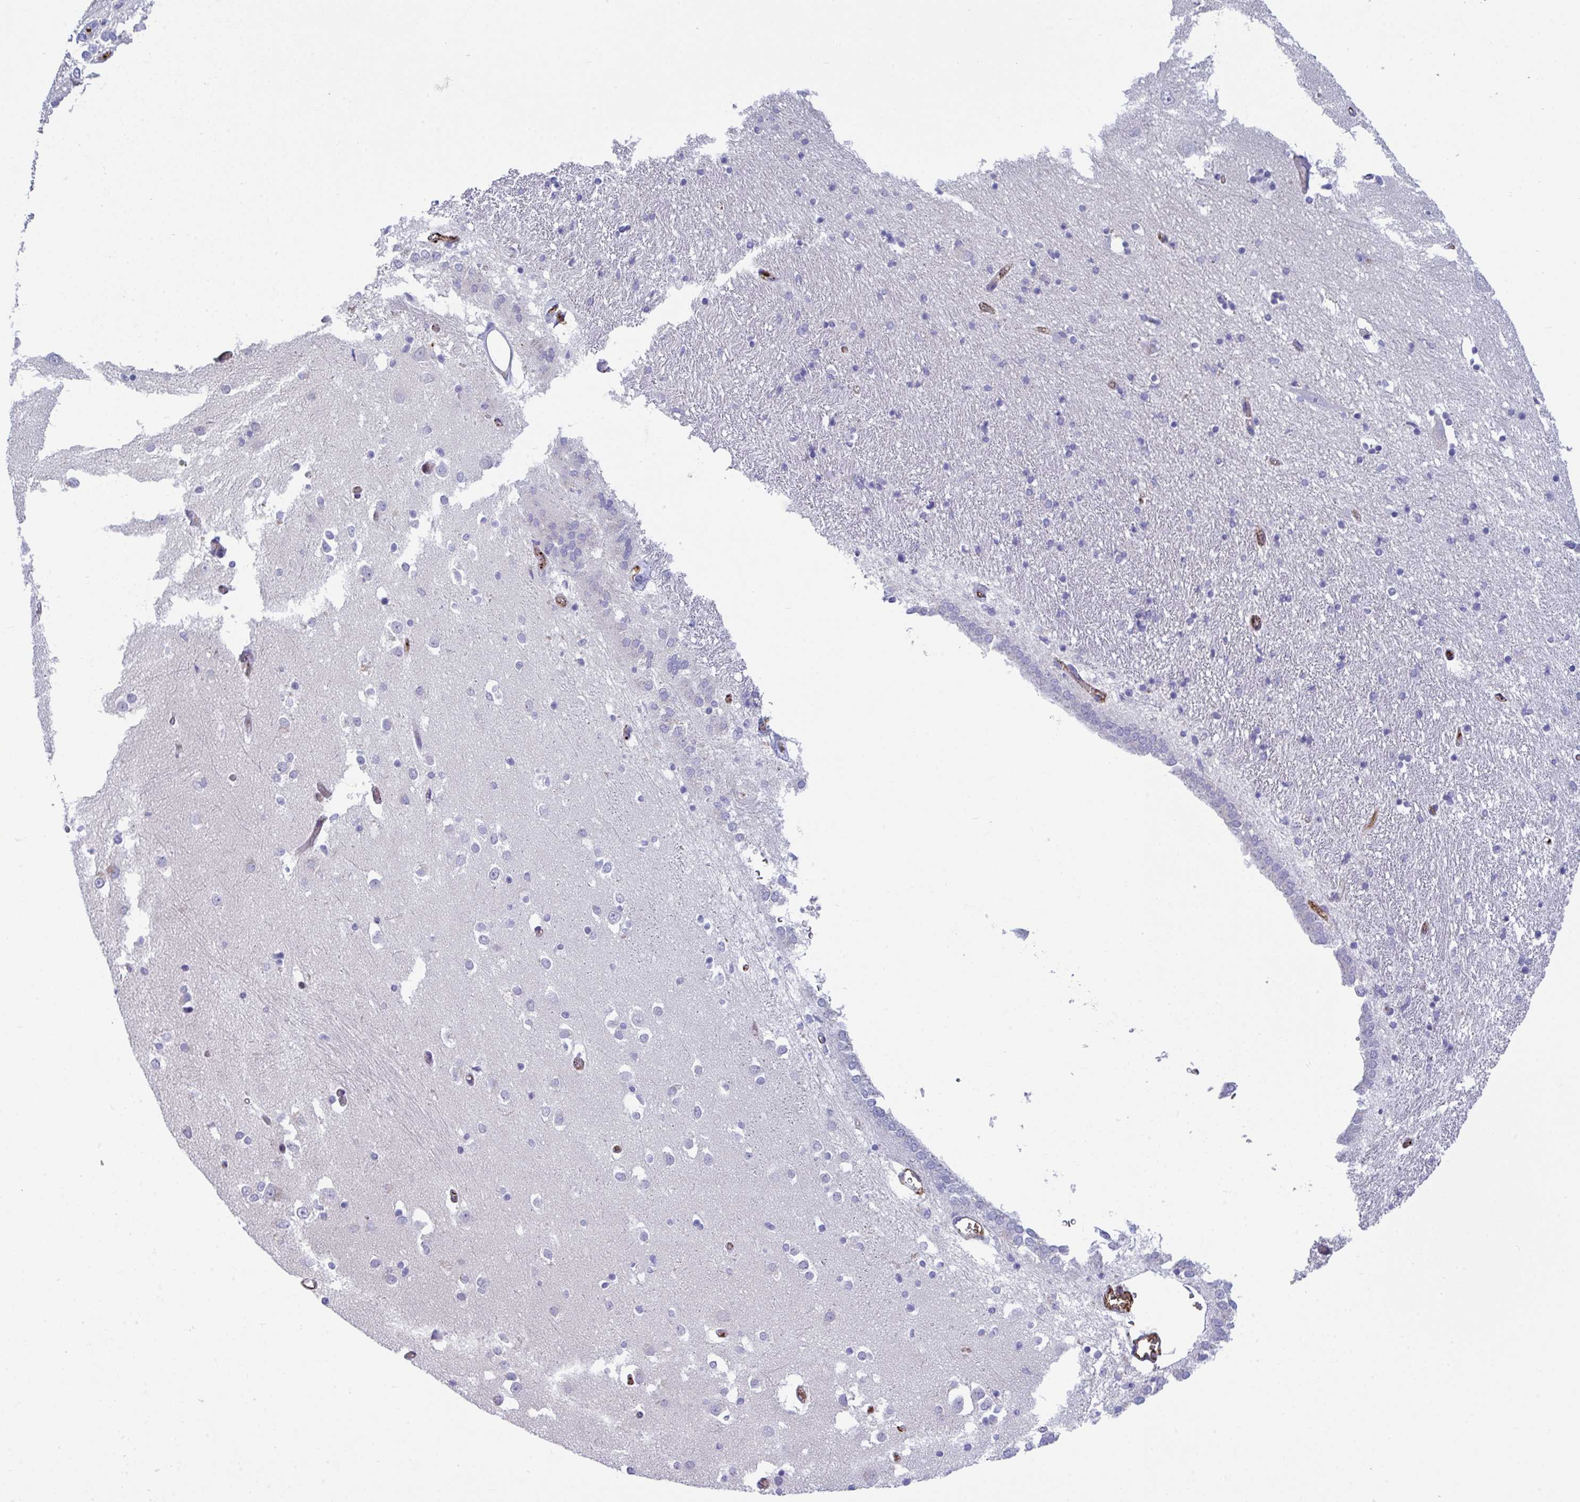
{"staining": {"intensity": "negative", "quantity": "none", "location": "none"}, "tissue": "caudate", "cell_type": "Glial cells", "image_type": "normal", "snomed": [{"axis": "morphology", "description": "Normal tissue, NOS"}, {"axis": "topography", "description": "Lateral ventricle wall"}, {"axis": "topography", "description": "Hippocampus"}], "caption": "This is a micrograph of IHC staining of benign caudate, which shows no positivity in glial cells.", "gene": "TOR1AIP2", "patient": {"sex": "female", "age": 63}}